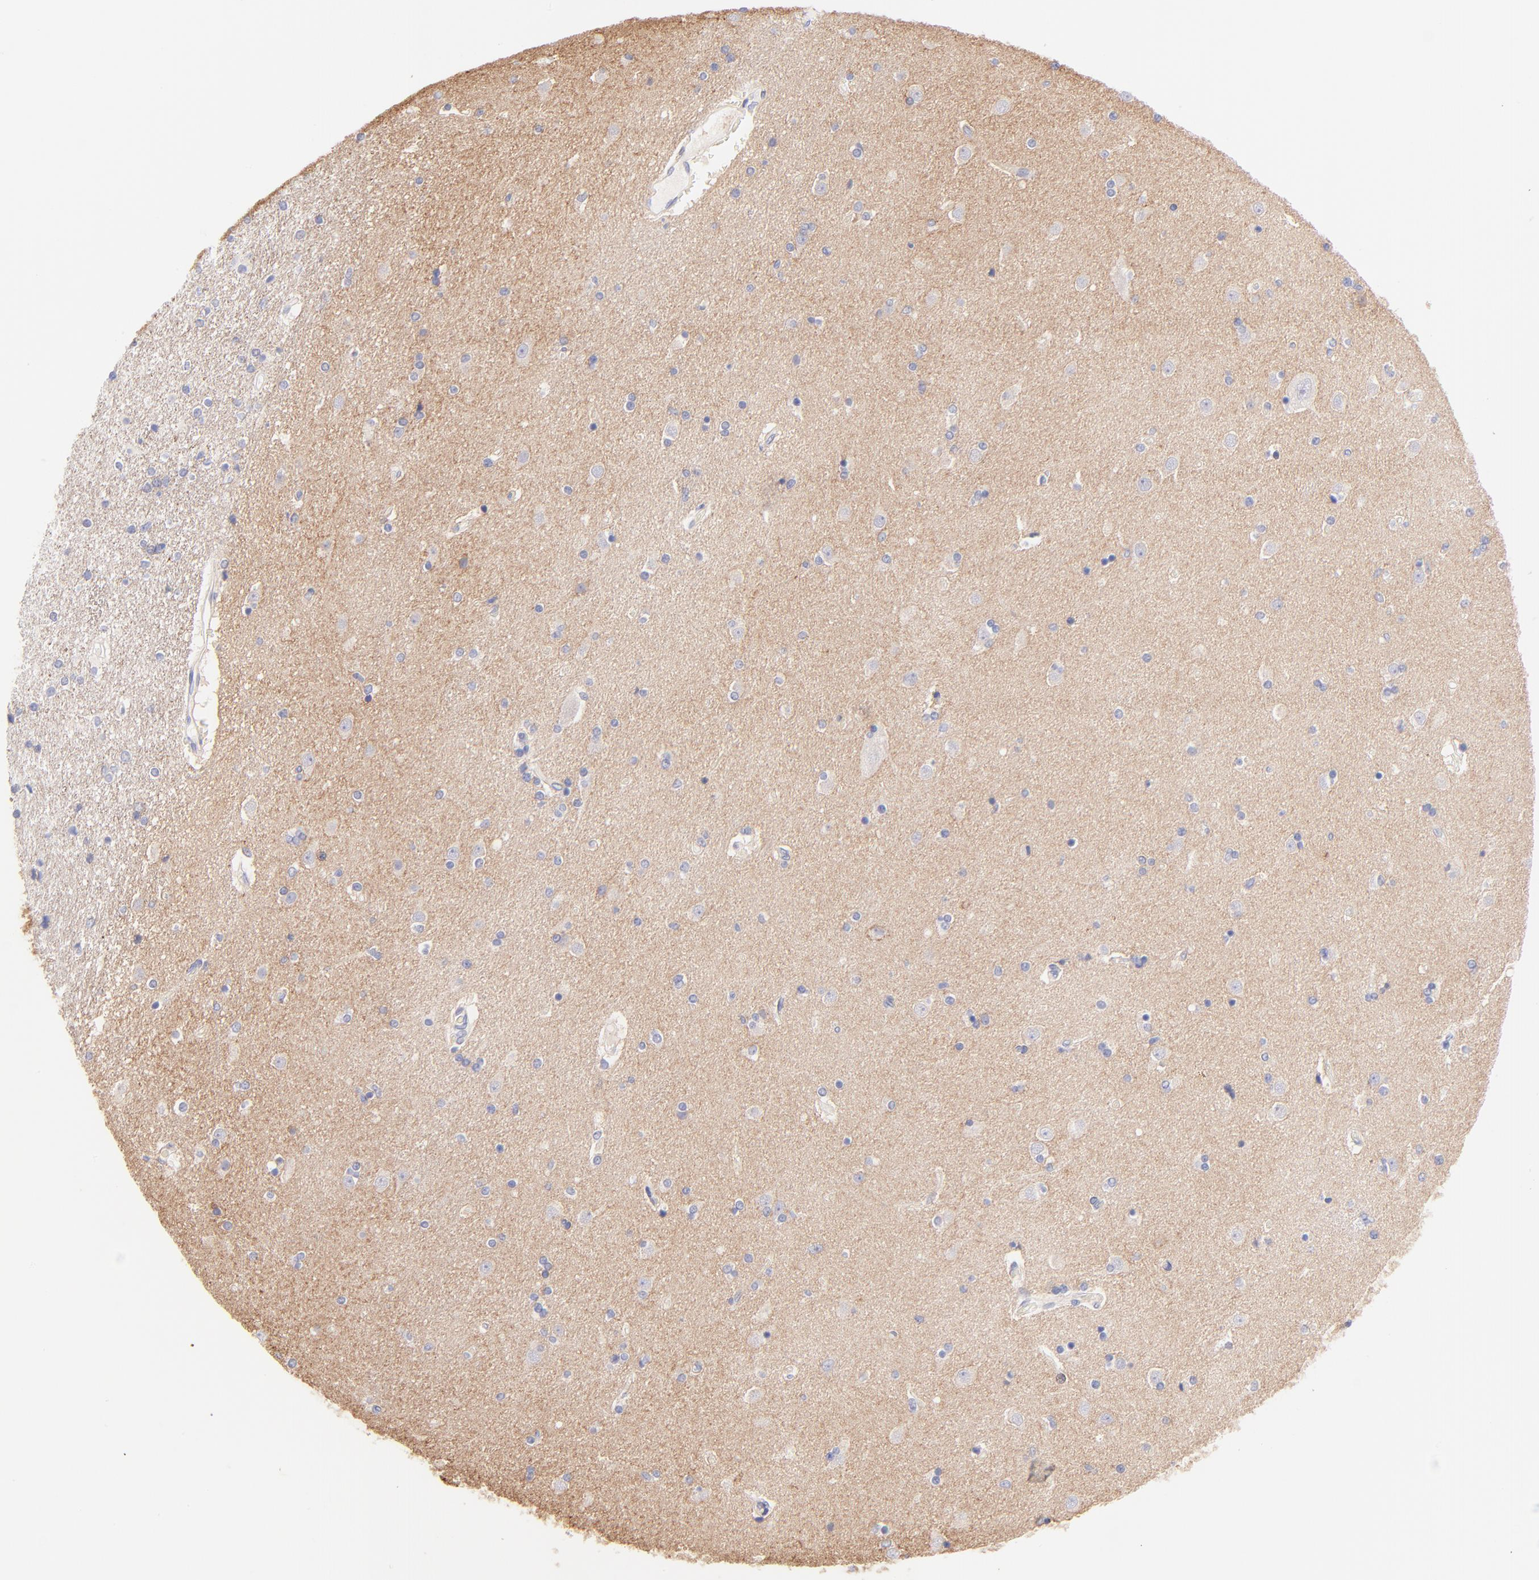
{"staining": {"intensity": "negative", "quantity": "none", "location": "none"}, "tissue": "caudate", "cell_type": "Glial cells", "image_type": "normal", "snomed": [{"axis": "morphology", "description": "Normal tissue, NOS"}, {"axis": "topography", "description": "Lateral ventricle wall"}], "caption": "A high-resolution histopathology image shows IHC staining of benign caudate, which exhibits no significant positivity in glial cells.", "gene": "PBDC1", "patient": {"sex": "female", "age": 54}}